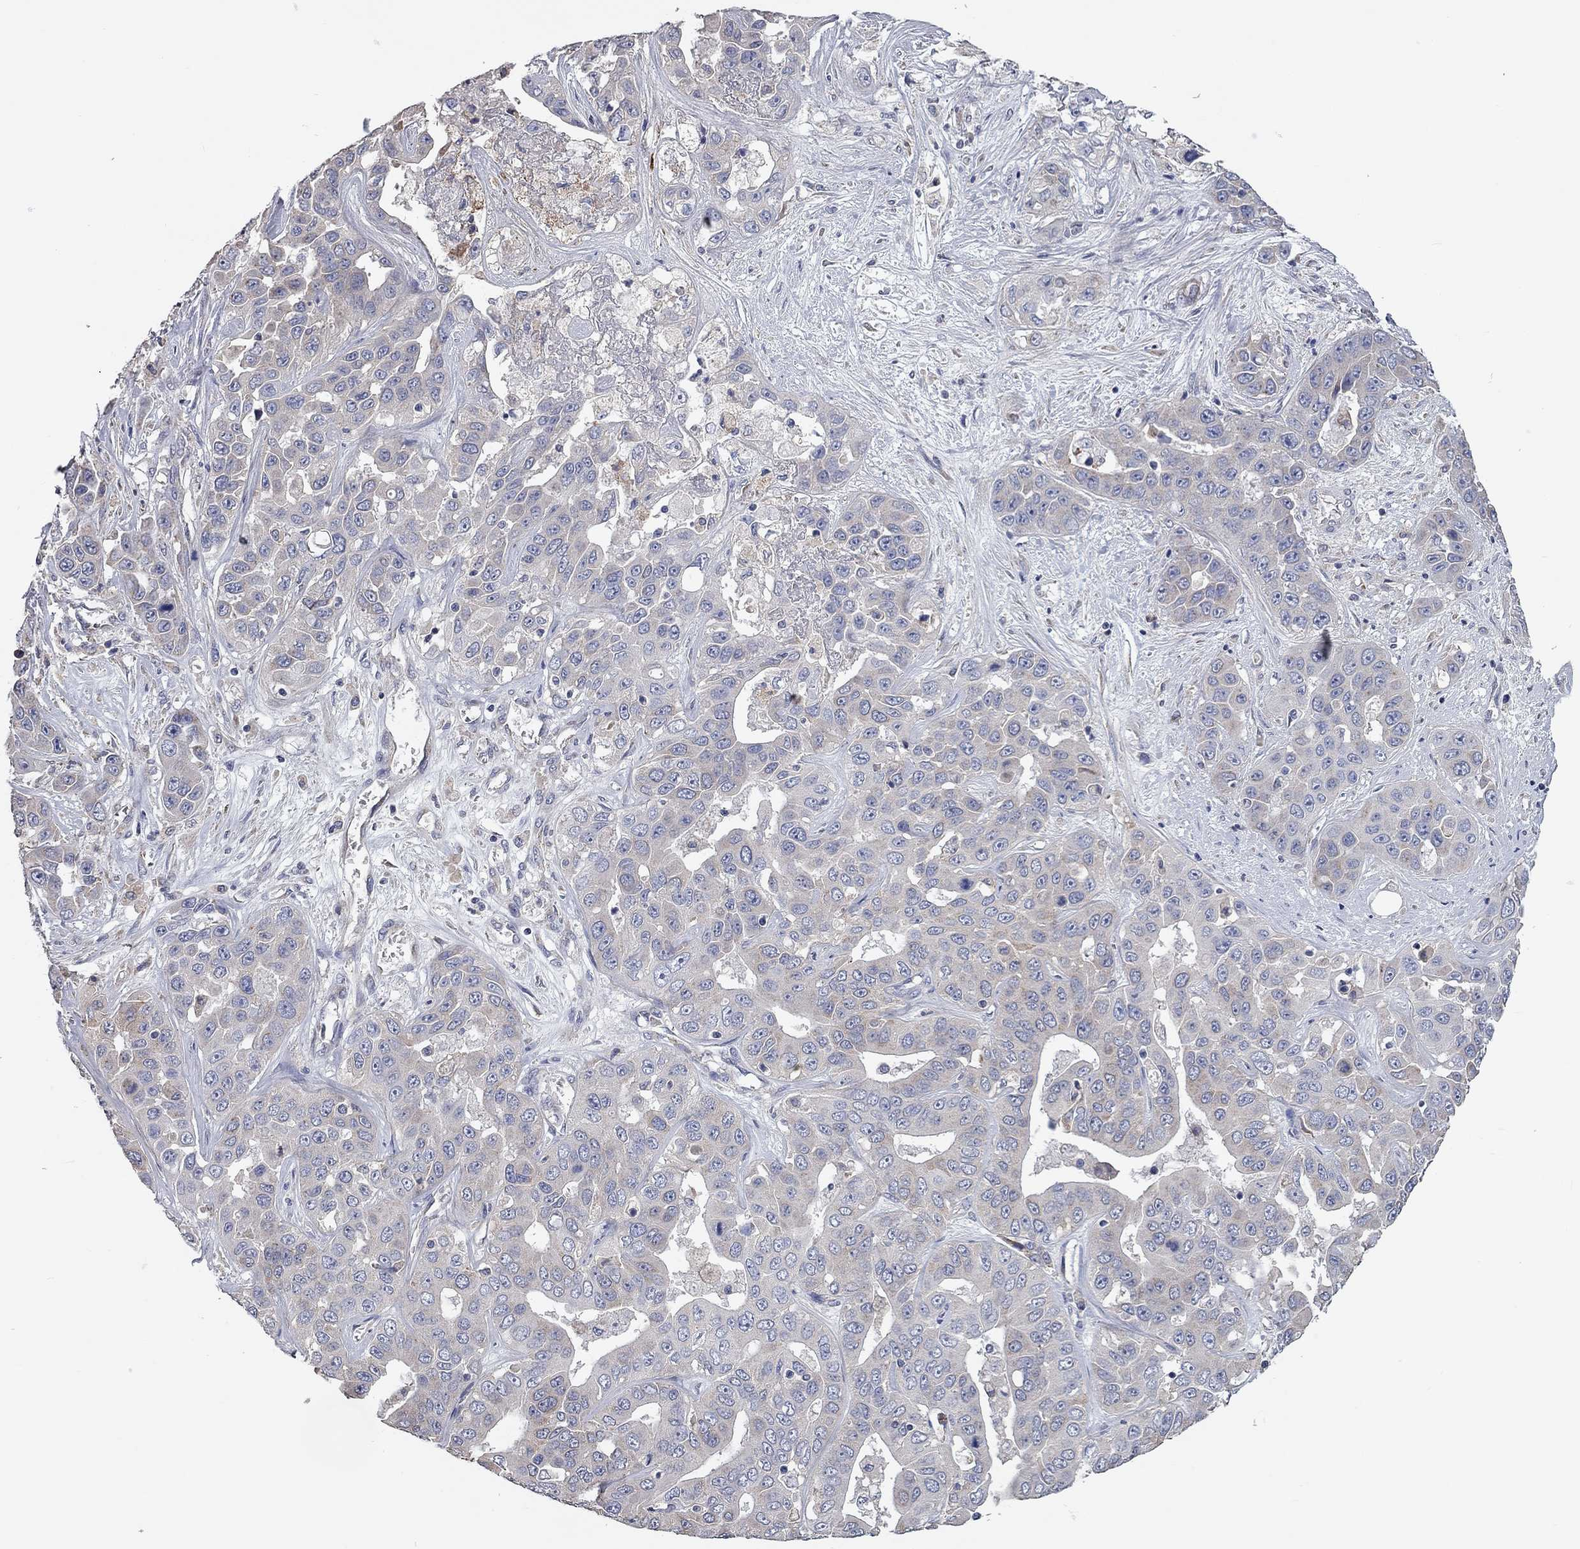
{"staining": {"intensity": "negative", "quantity": "none", "location": "none"}, "tissue": "liver cancer", "cell_type": "Tumor cells", "image_type": "cancer", "snomed": [{"axis": "morphology", "description": "Cholangiocarcinoma"}, {"axis": "topography", "description": "Liver"}], "caption": "Immunohistochemical staining of liver cancer demonstrates no significant positivity in tumor cells.", "gene": "XAGE2", "patient": {"sex": "female", "age": 52}}